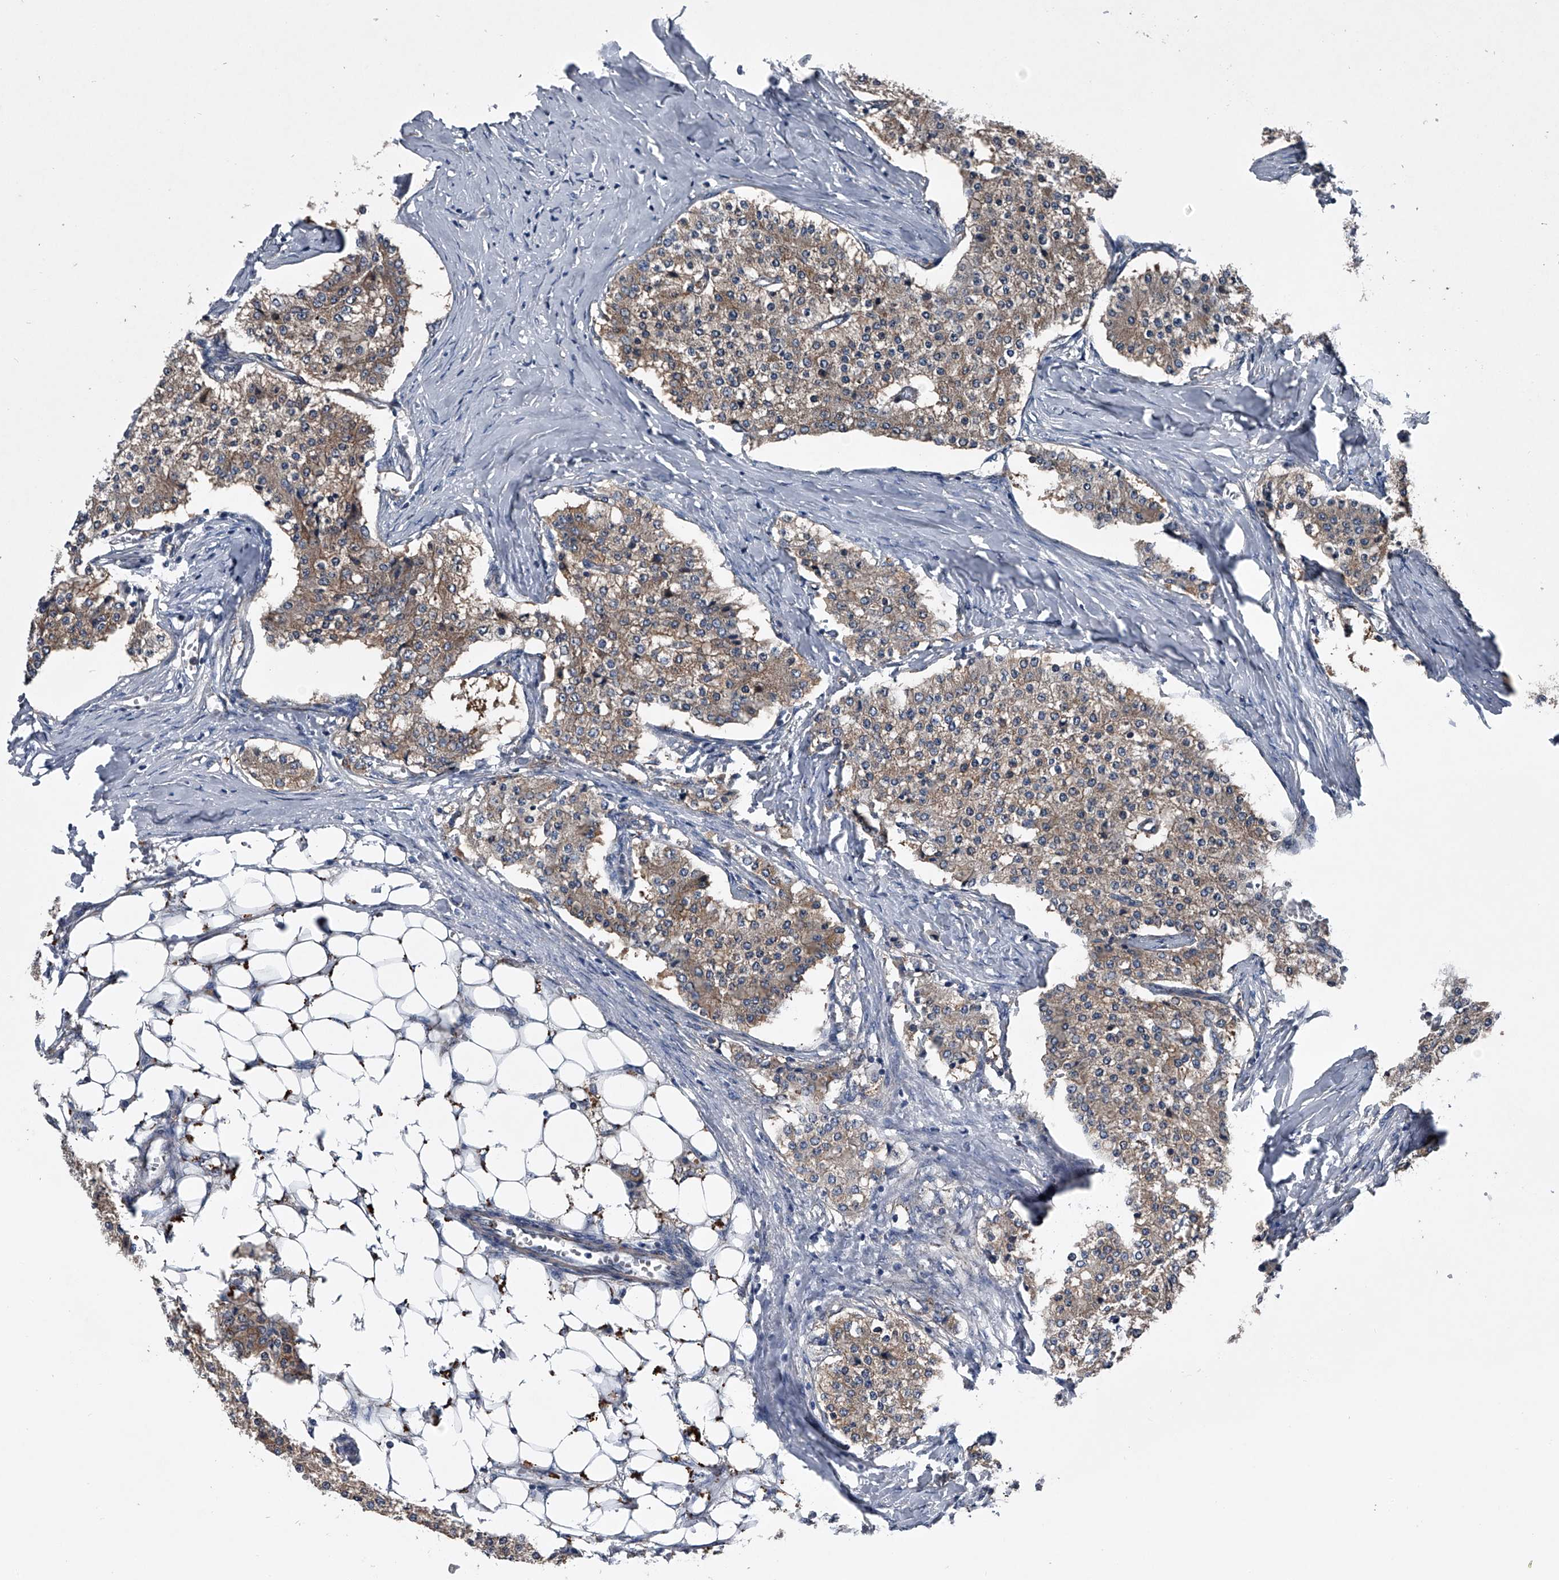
{"staining": {"intensity": "moderate", "quantity": ">75%", "location": "cytoplasmic/membranous"}, "tissue": "carcinoid", "cell_type": "Tumor cells", "image_type": "cancer", "snomed": [{"axis": "morphology", "description": "Carcinoid, malignant, NOS"}, {"axis": "topography", "description": "Colon"}], "caption": "A medium amount of moderate cytoplasmic/membranous expression is seen in about >75% of tumor cells in carcinoid tissue. (IHC, brightfield microscopy, high magnification).", "gene": "MAPKAP1", "patient": {"sex": "female", "age": 52}}